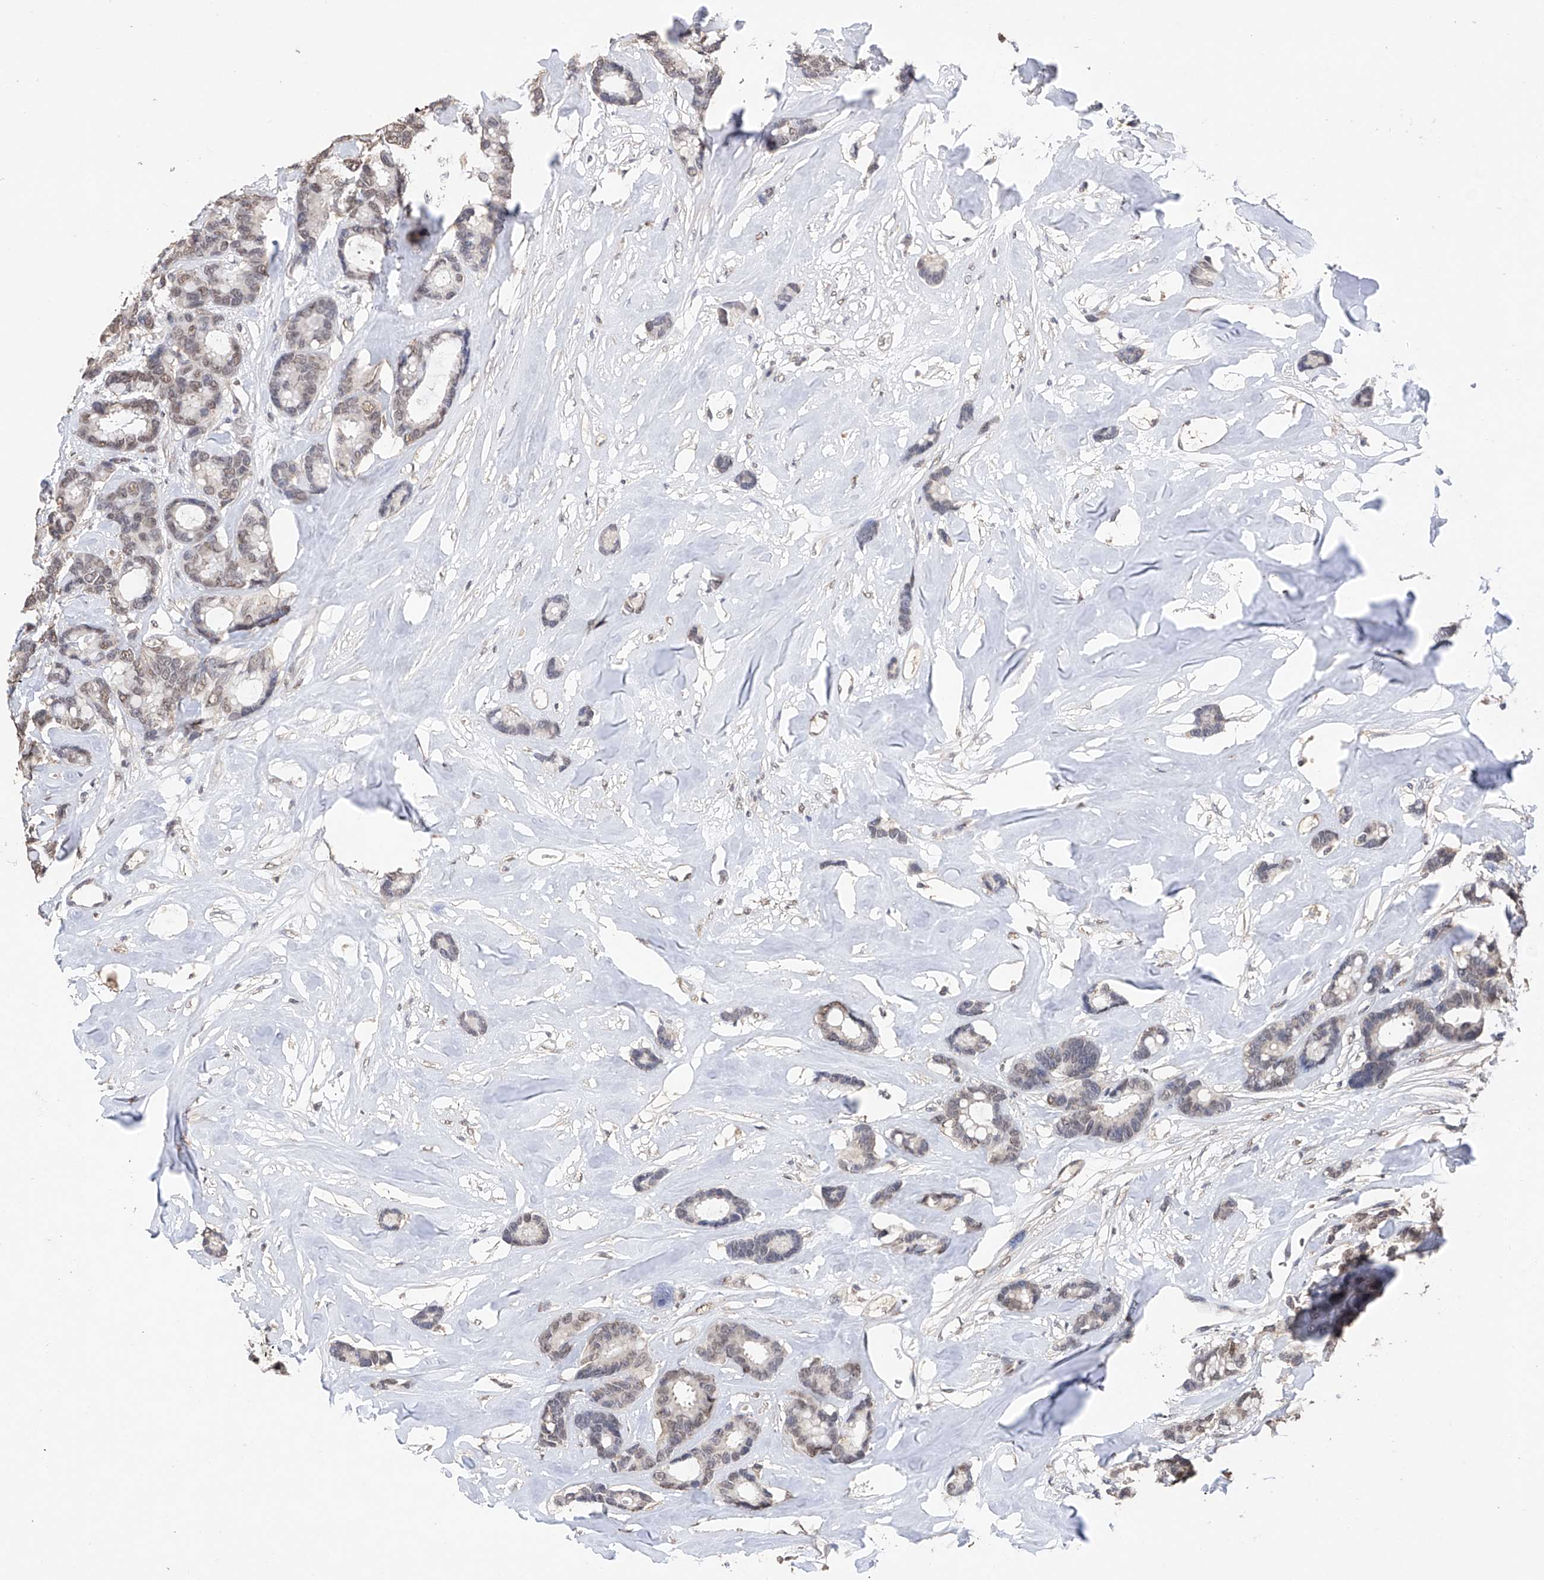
{"staining": {"intensity": "weak", "quantity": "25%-75%", "location": "nuclear"}, "tissue": "breast cancer", "cell_type": "Tumor cells", "image_type": "cancer", "snomed": [{"axis": "morphology", "description": "Duct carcinoma"}, {"axis": "topography", "description": "Breast"}], "caption": "Immunohistochemical staining of breast intraductal carcinoma reveals weak nuclear protein staining in approximately 25%-75% of tumor cells.", "gene": "DMAP1", "patient": {"sex": "female", "age": 87}}